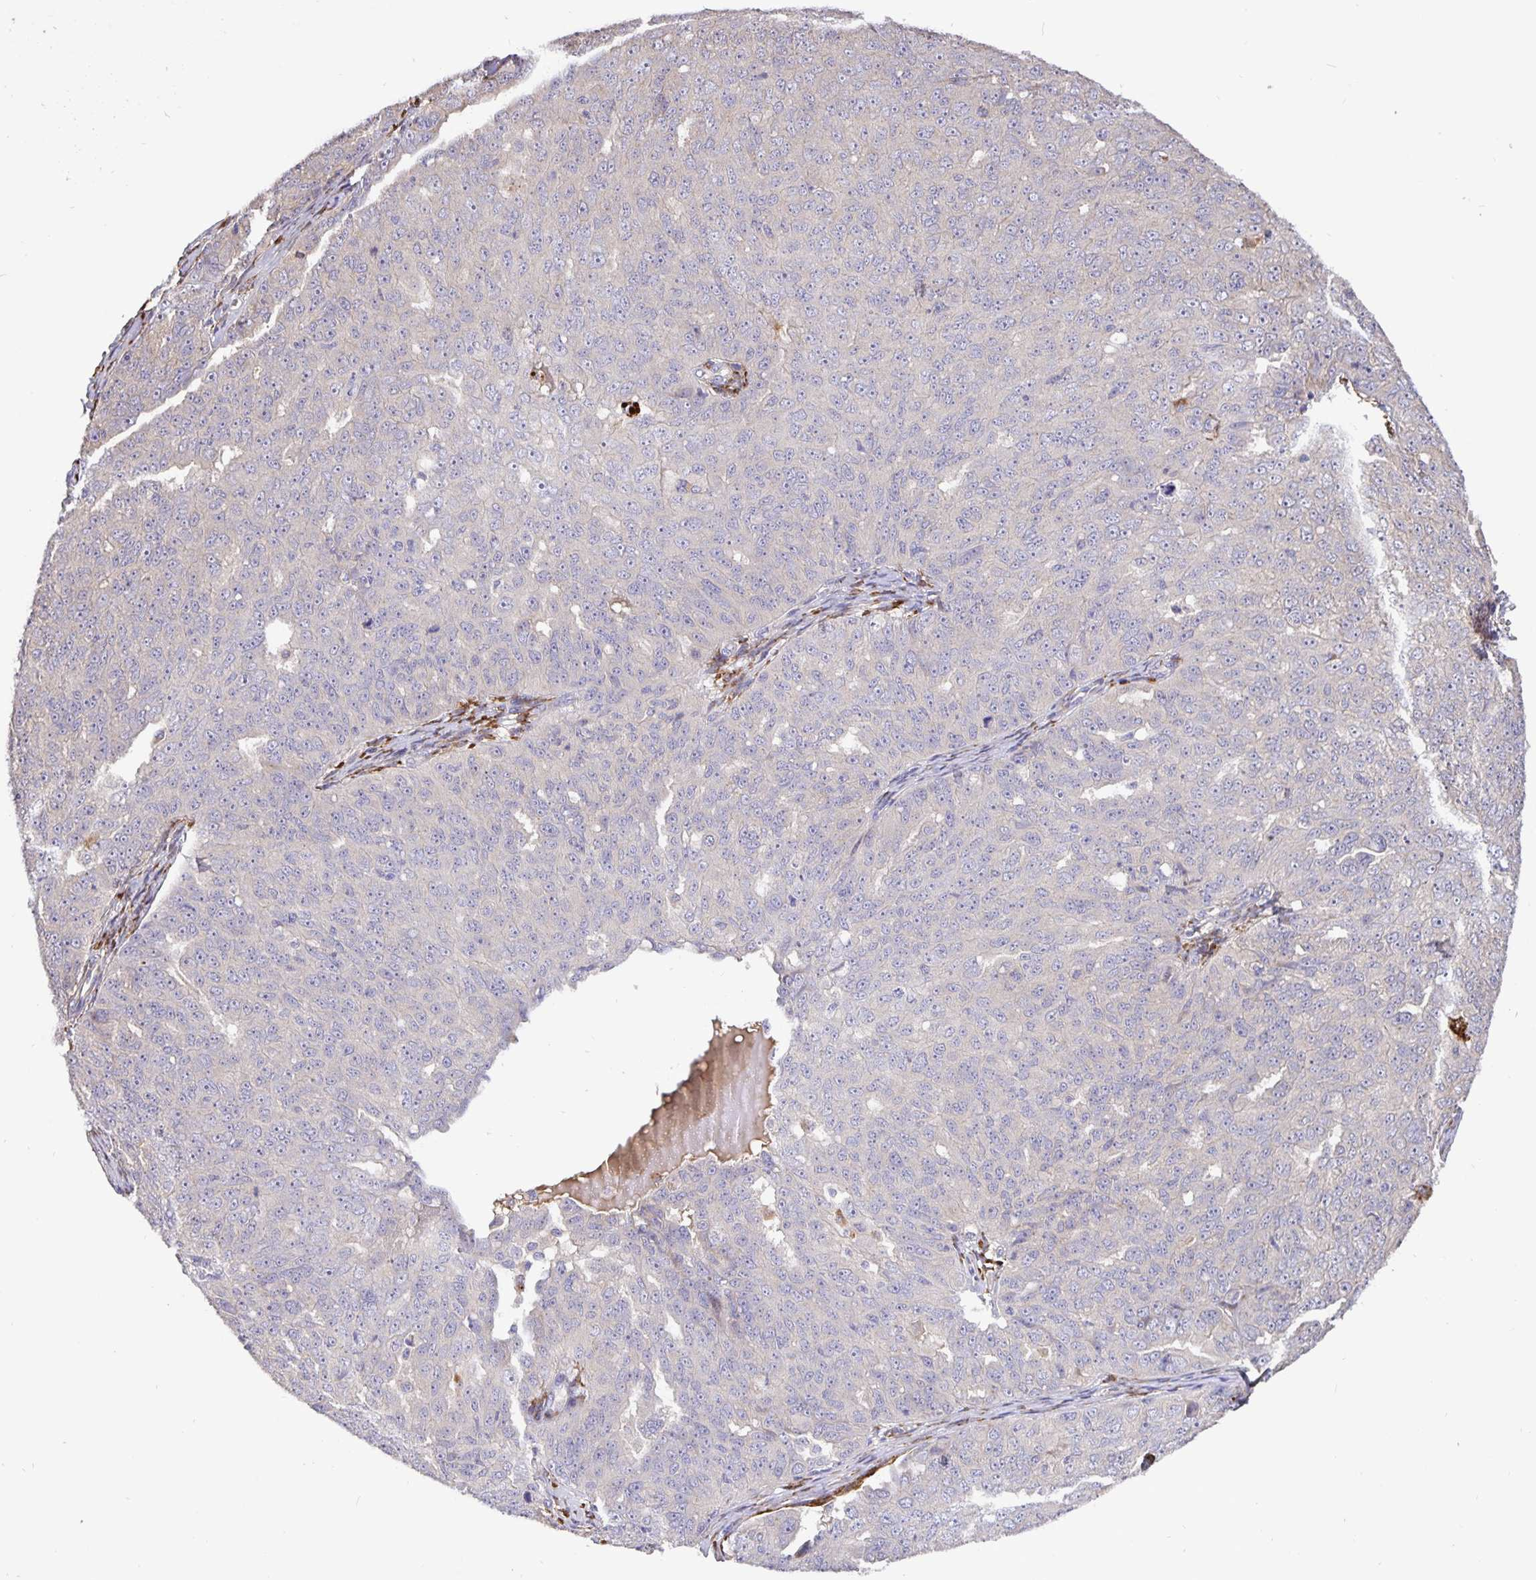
{"staining": {"intensity": "negative", "quantity": "none", "location": "none"}, "tissue": "ovarian cancer", "cell_type": "Tumor cells", "image_type": "cancer", "snomed": [{"axis": "morphology", "description": "Carcinoma, endometroid"}, {"axis": "topography", "description": "Ovary"}], "caption": "IHC of human ovarian cancer displays no expression in tumor cells.", "gene": "EML6", "patient": {"sex": "female", "age": 70}}